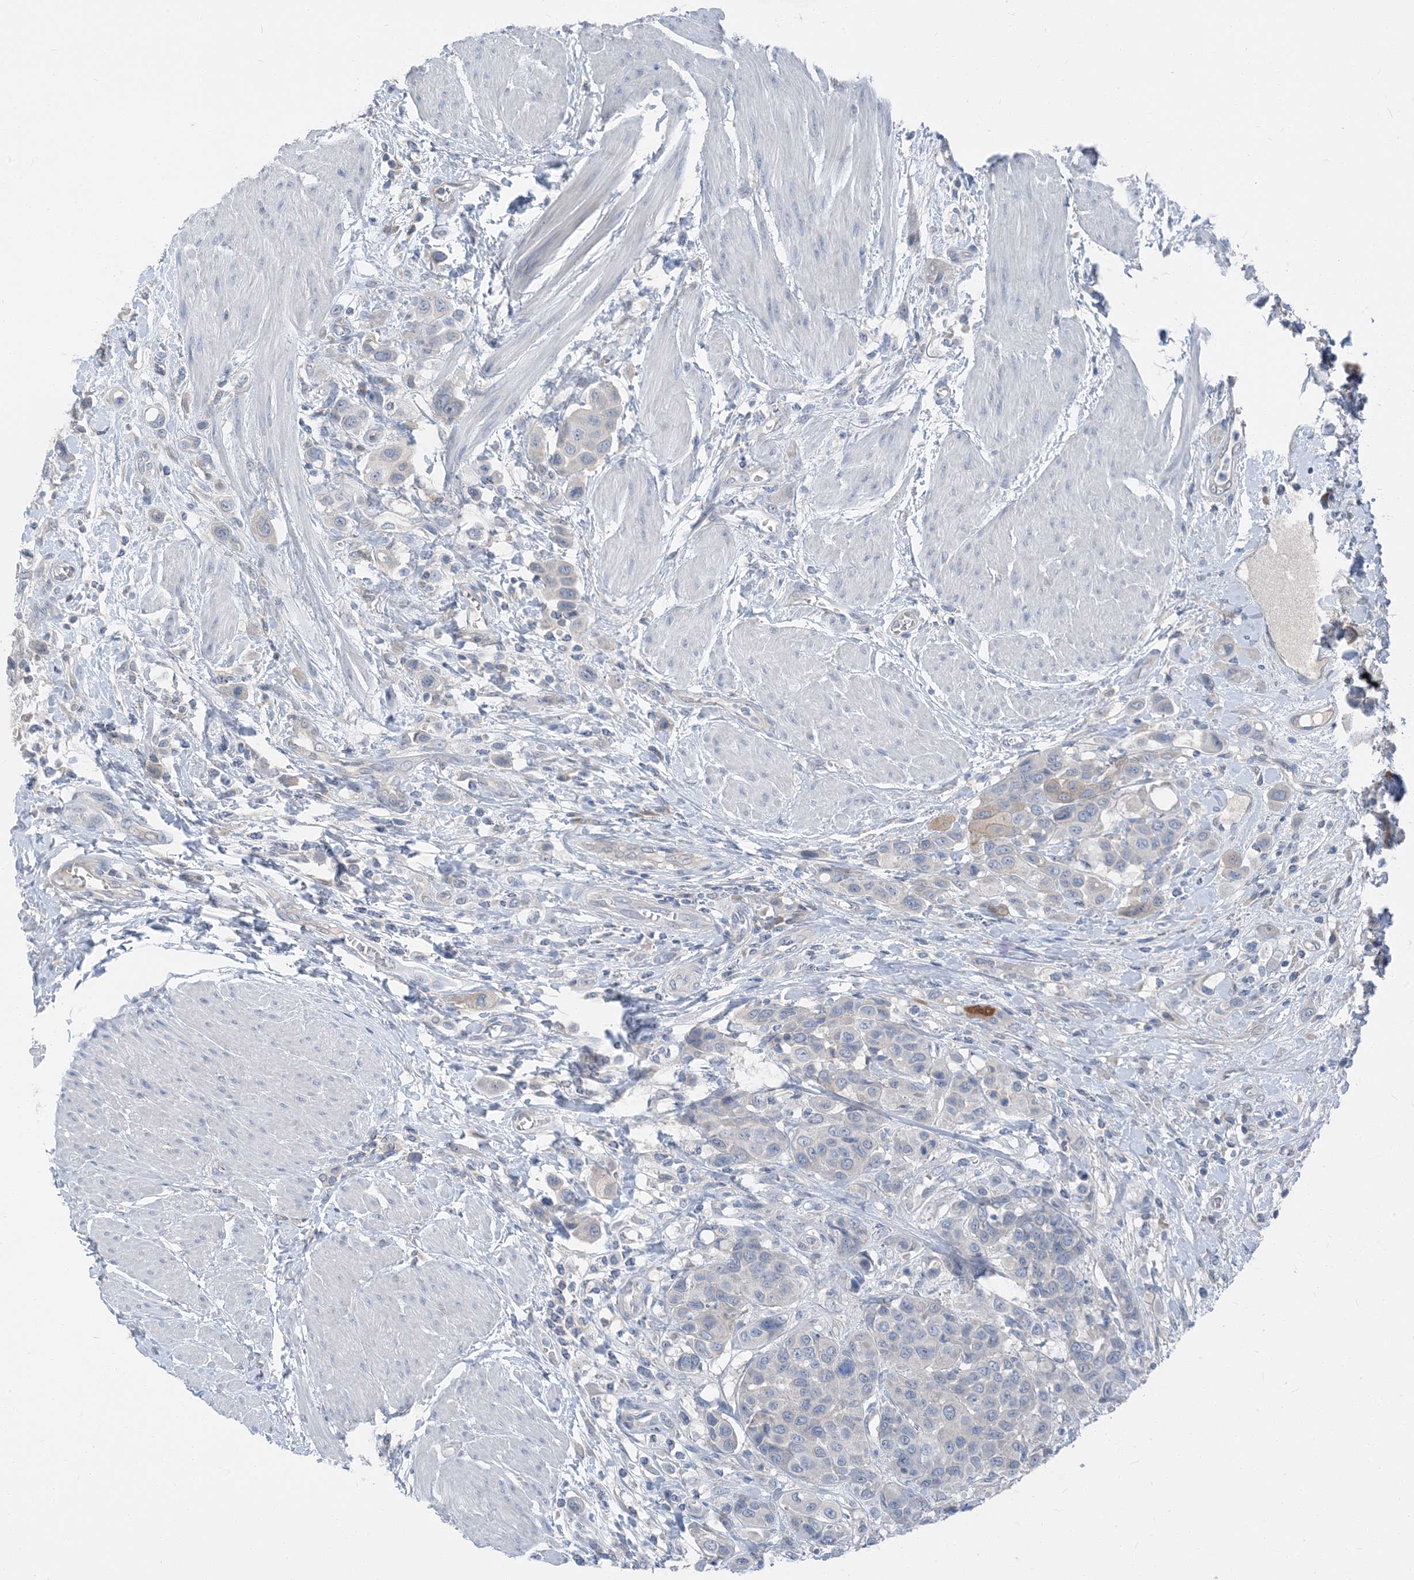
{"staining": {"intensity": "negative", "quantity": "none", "location": "none"}, "tissue": "urothelial cancer", "cell_type": "Tumor cells", "image_type": "cancer", "snomed": [{"axis": "morphology", "description": "Urothelial carcinoma, High grade"}, {"axis": "topography", "description": "Urinary bladder"}], "caption": "This micrograph is of urothelial cancer stained with IHC to label a protein in brown with the nuclei are counter-stained blue. There is no expression in tumor cells. The staining was performed using DAB to visualize the protein expression in brown, while the nuclei were stained in blue with hematoxylin (Magnification: 20x).", "gene": "NCOA7", "patient": {"sex": "male", "age": 50}}